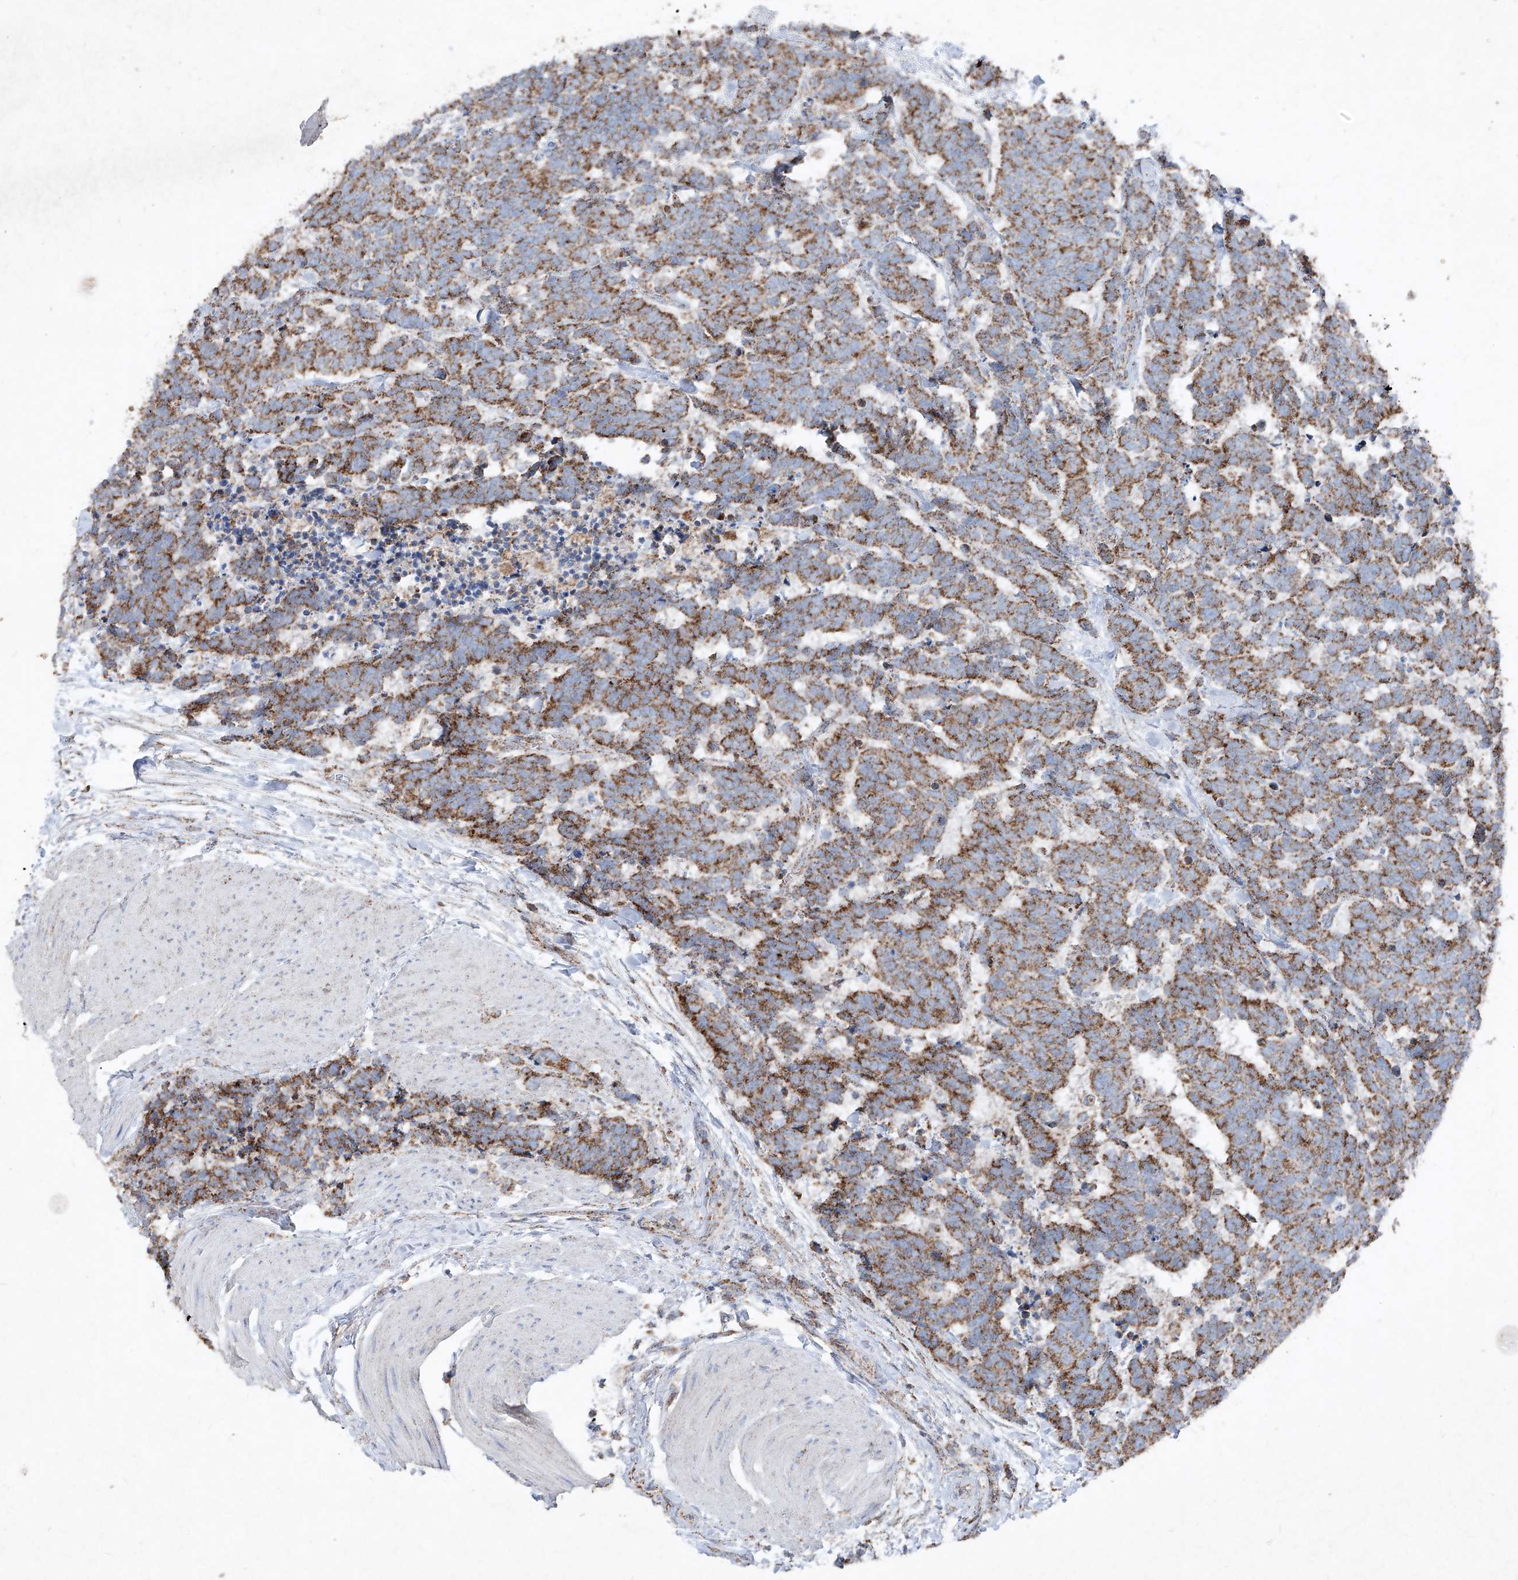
{"staining": {"intensity": "moderate", "quantity": ">75%", "location": "cytoplasmic/membranous"}, "tissue": "carcinoid", "cell_type": "Tumor cells", "image_type": "cancer", "snomed": [{"axis": "morphology", "description": "Carcinoma, NOS"}, {"axis": "morphology", "description": "Carcinoid, malignant, NOS"}, {"axis": "topography", "description": "Urinary bladder"}], "caption": "The micrograph demonstrates a brown stain indicating the presence of a protein in the cytoplasmic/membranous of tumor cells in carcinoid.", "gene": "ABCD3", "patient": {"sex": "male", "age": 57}}